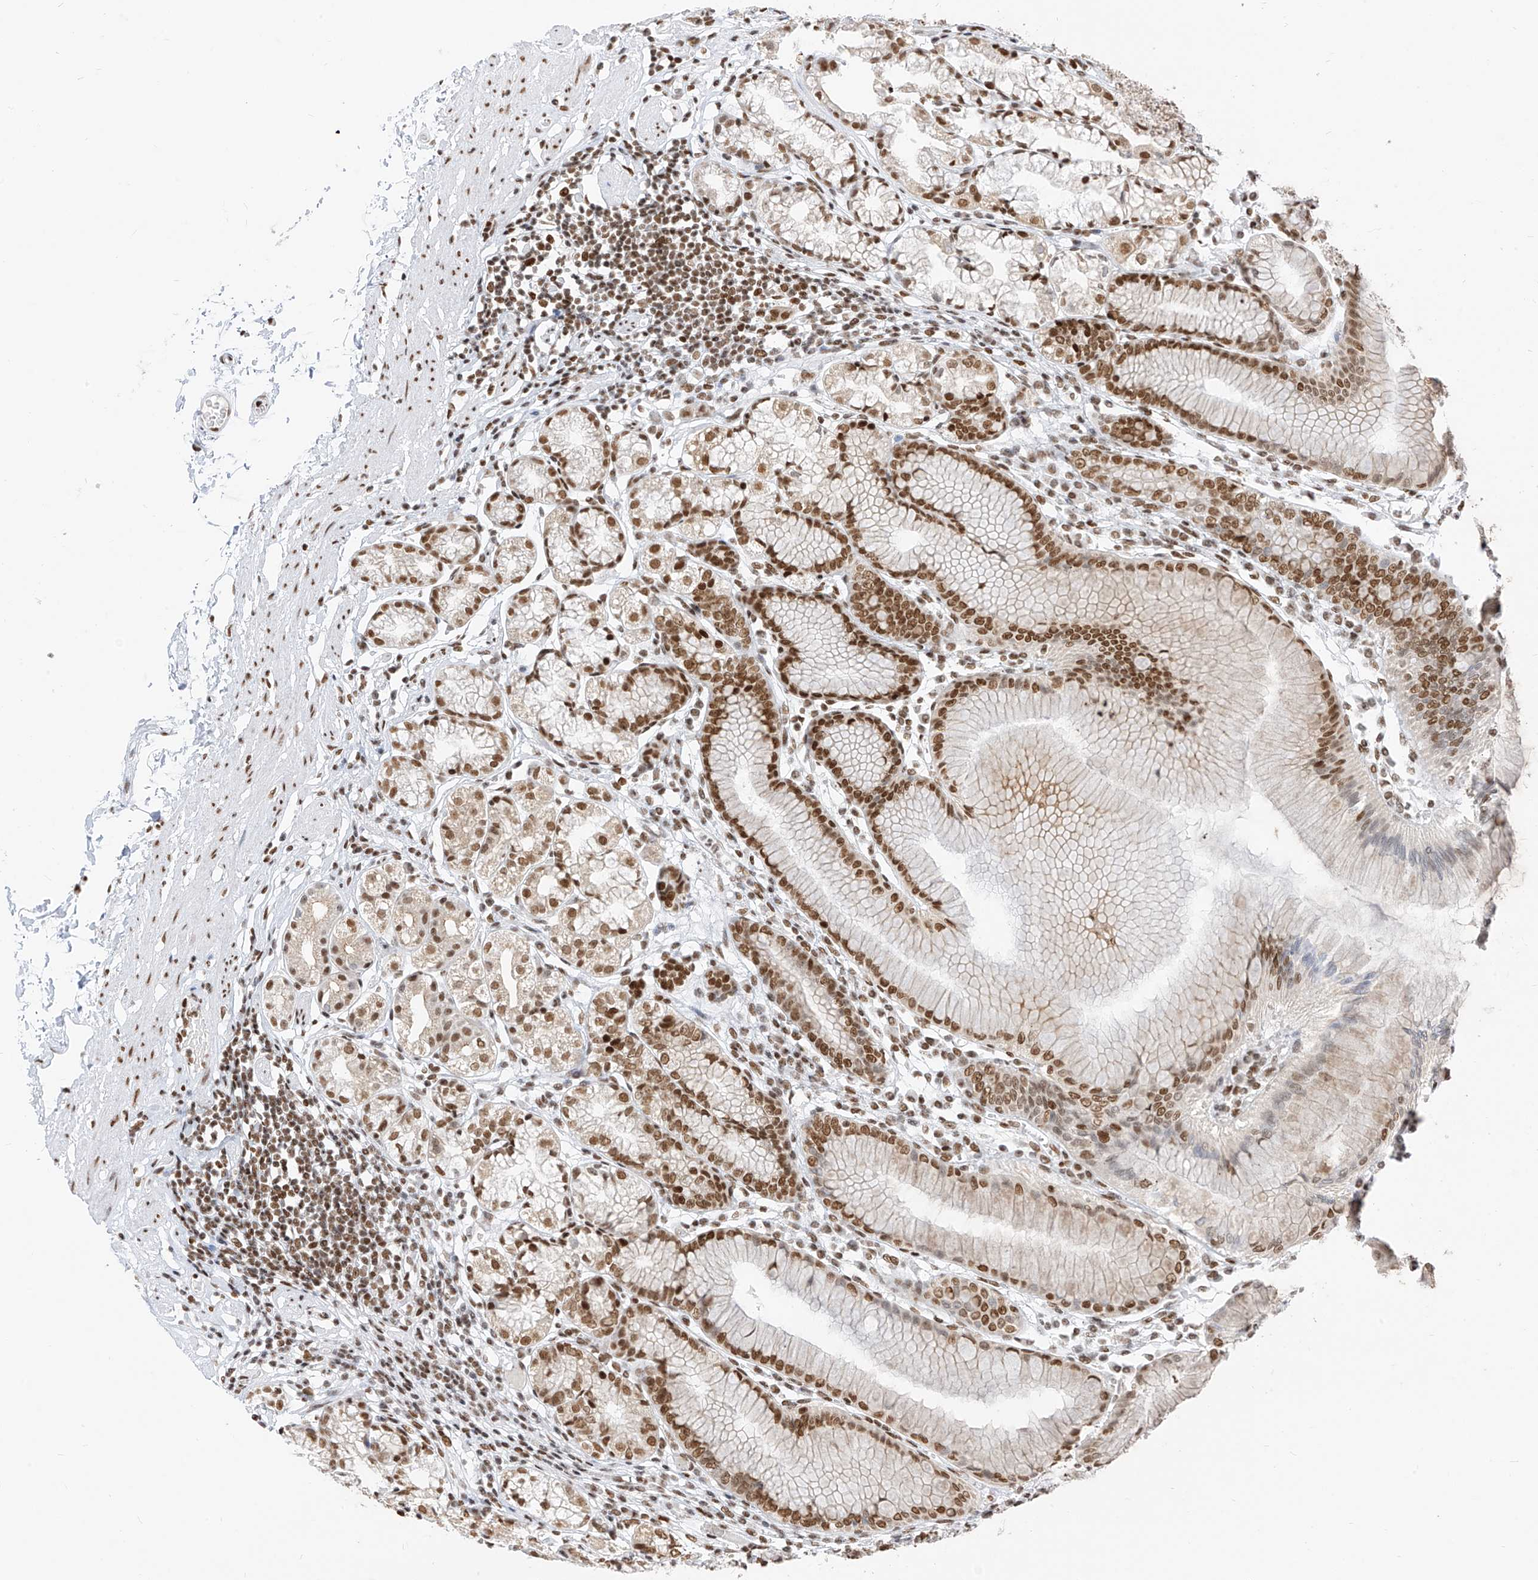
{"staining": {"intensity": "moderate", "quantity": ">75%", "location": "nuclear"}, "tissue": "stomach", "cell_type": "Glandular cells", "image_type": "normal", "snomed": [{"axis": "morphology", "description": "Normal tissue, NOS"}, {"axis": "topography", "description": "Stomach"}], "caption": "IHC photomicrograph of normal stomach stained for a protein (brown), which reveals medium levels of moderate nuclear positivity in approximately >75% of glandular cells.", "gene": "SMARCA2", "patient": {"sex": "female", "age": 57}}